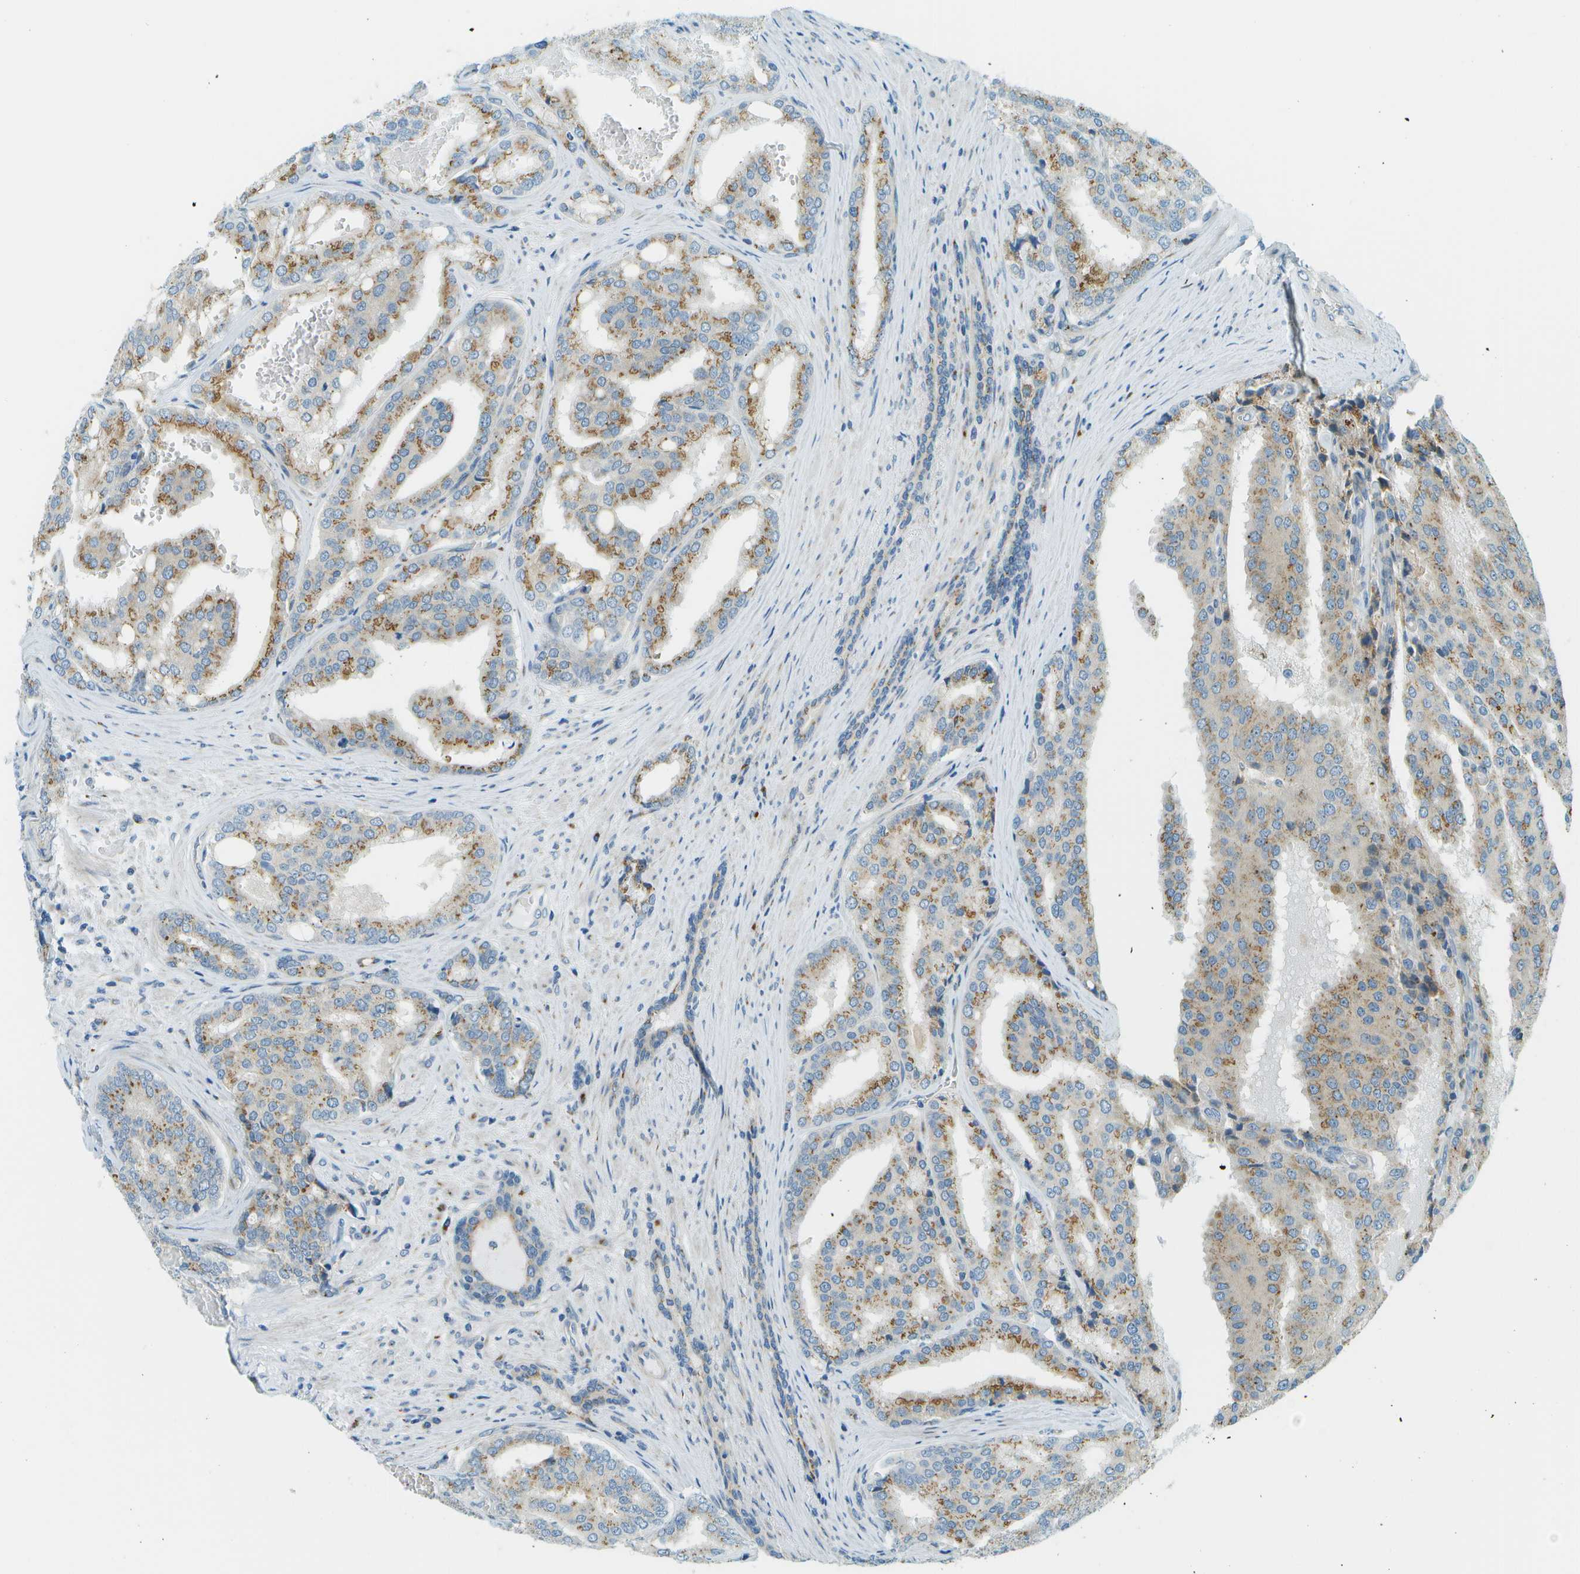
{"staining": {"intensity": "moderate", "quantity": ">75%", "location": "cytoplasmic/membranous"}, "tissue": "prostate cancer", "cell_type": "Tumor cells", "image_type": "cancer", "snomed": [{"axis": "morphology", "description": "Adenocarcinoma, High grade"}, {"axis": "topography", "description": "Prostate"}], "caption": "Immunohistochemical staining of prostate adenocarcinoma (high-grade) shows moderate cytoplasmic/membranous protein expression in about >75% of tumor cells.", "gene": "ACBD3", "patient": {"sex": "male", "age": 50}}